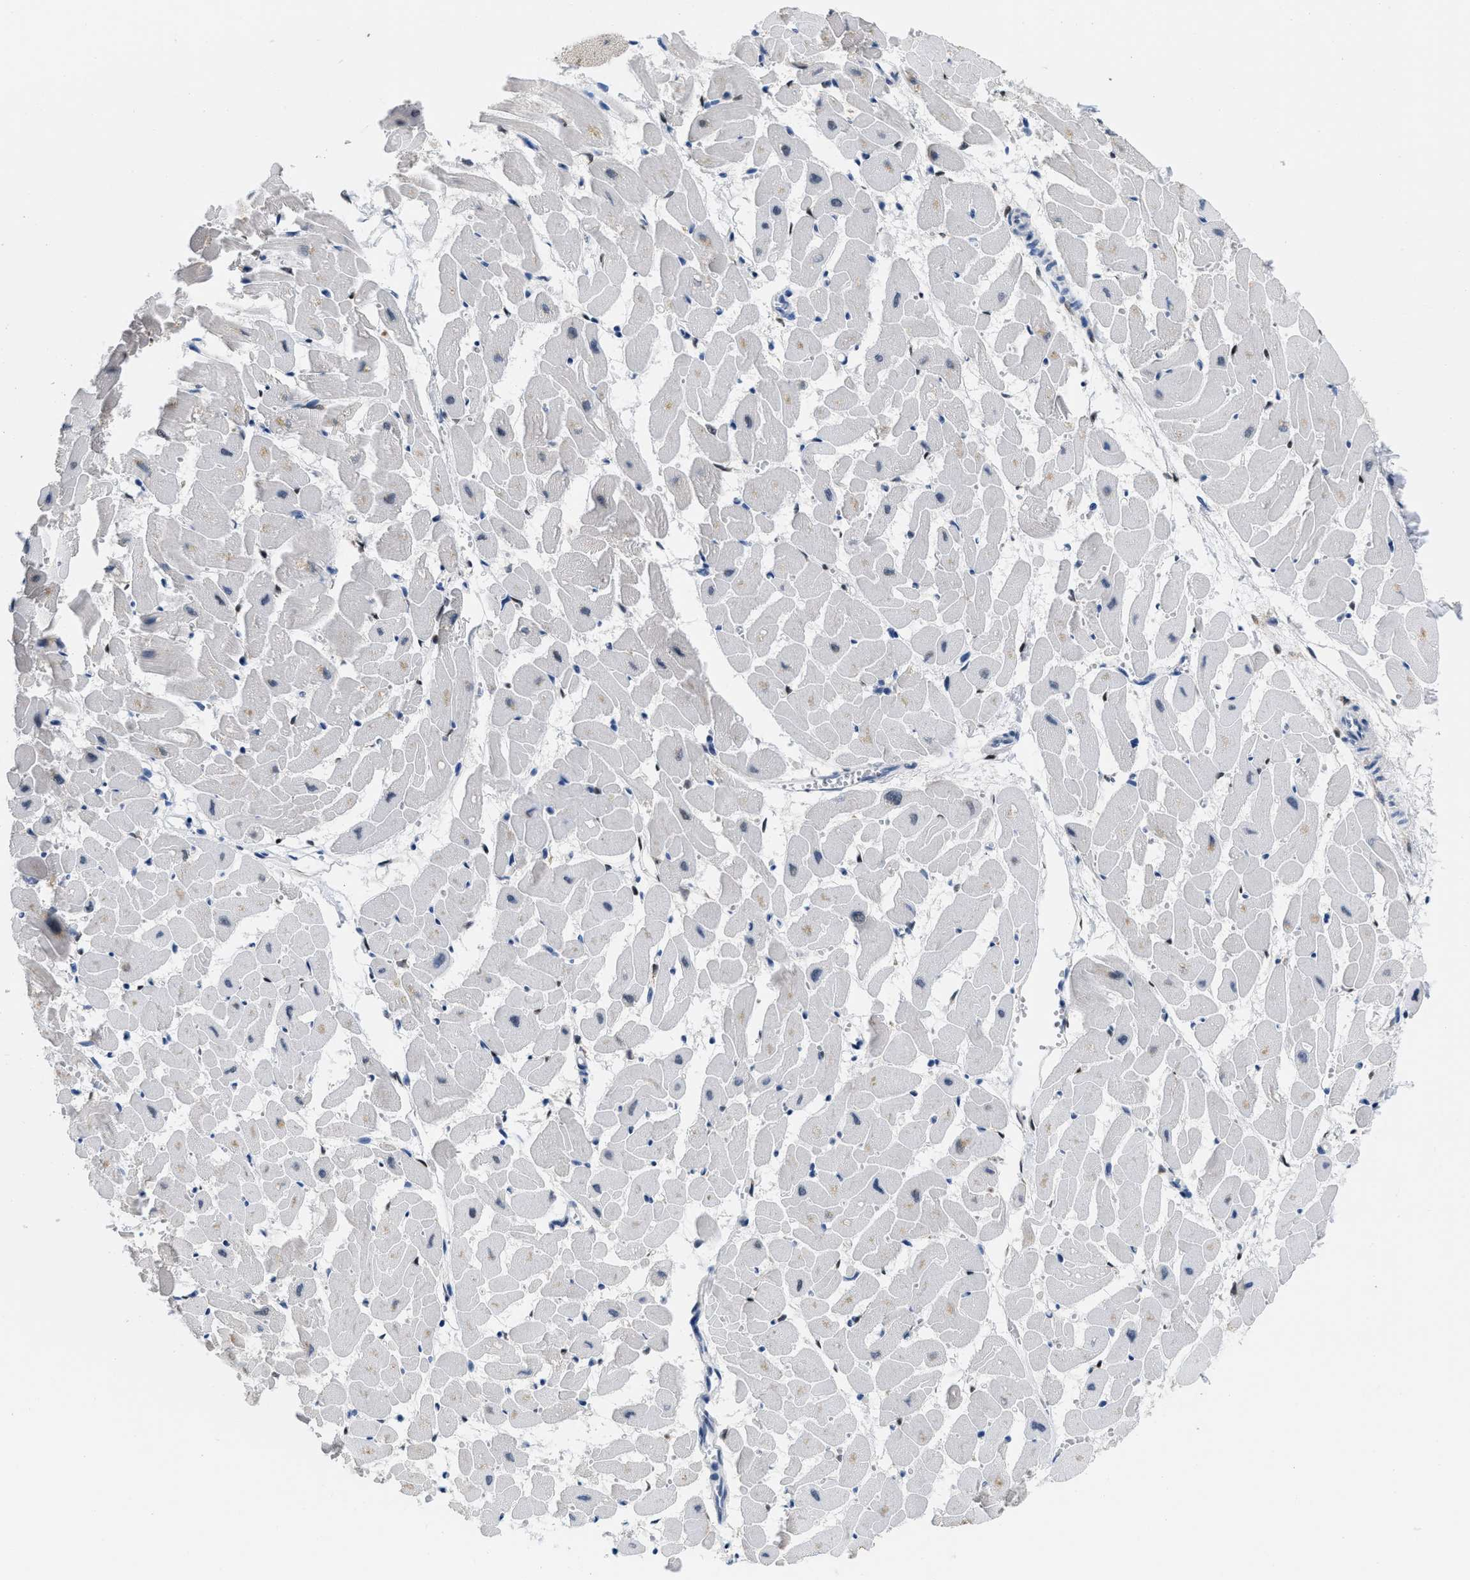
{"staining": {"intensity": "weak", "quantity": "25%-75%", "location": "nuclear"}, "tissue": "heart muscle", "cell_type": "Cardiomyocytes", "image_type": "normal", "snomed": [{"axis": "morphology", "description": "Normal tissue, NOS"}, {"axis": "topography", "description": "Heart"}], "caption": "A low amount of weak nuclear expression is seen in about 25%-75% of cardiomyocytes in unremarkable heart muscle. The protein of interest is stained brown, and the nuclei are stained in blue (DAB IHC with brightfield microscopy, high magnification).", "gene": "NFIX", "patient": {"sex": "female", "age": 19}}